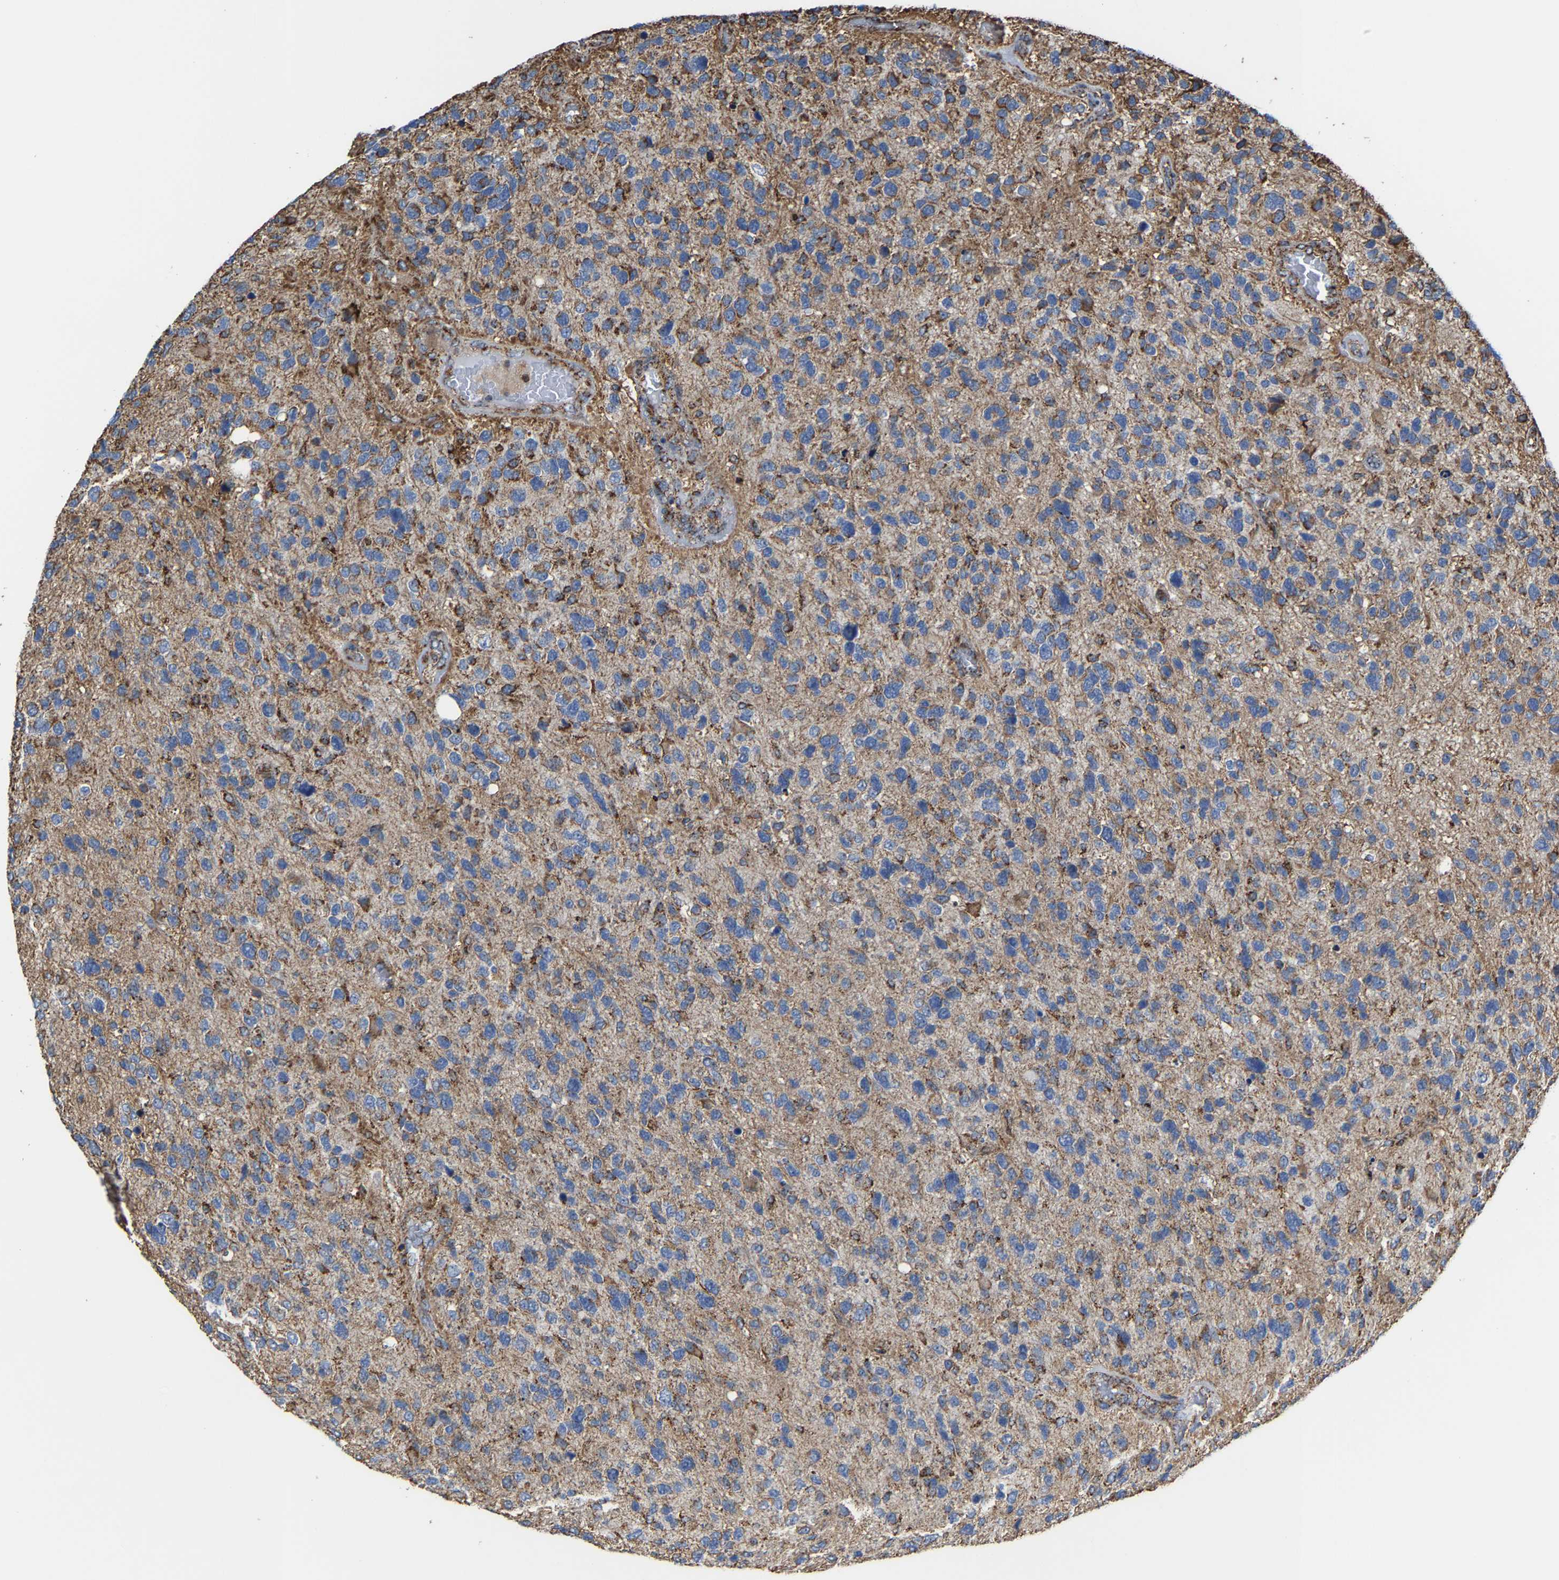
{"staining": {"intensity": "moderate", "quantity": "<25%", "location": "cytoplasmic/membranous"}, "tissue": "glioma", "cell_type": "Tumor cells", "image_type": "cancer", "snomed": [{"axis": "morphology", "description": "Glioma, malignant, High grade"}, {"axis": "topography", "description": "Brain"}], "caption": "An immunohistochemistry (IHC) micrograph of tumor tissue is shown. Protein staining in brown shows moderate cytoplasmic/membranous positivity in malignant glioma (high-grade) within tumor cells.", "gene": "NDUFV3", "patient": {"sex": "female", "age": 58}}